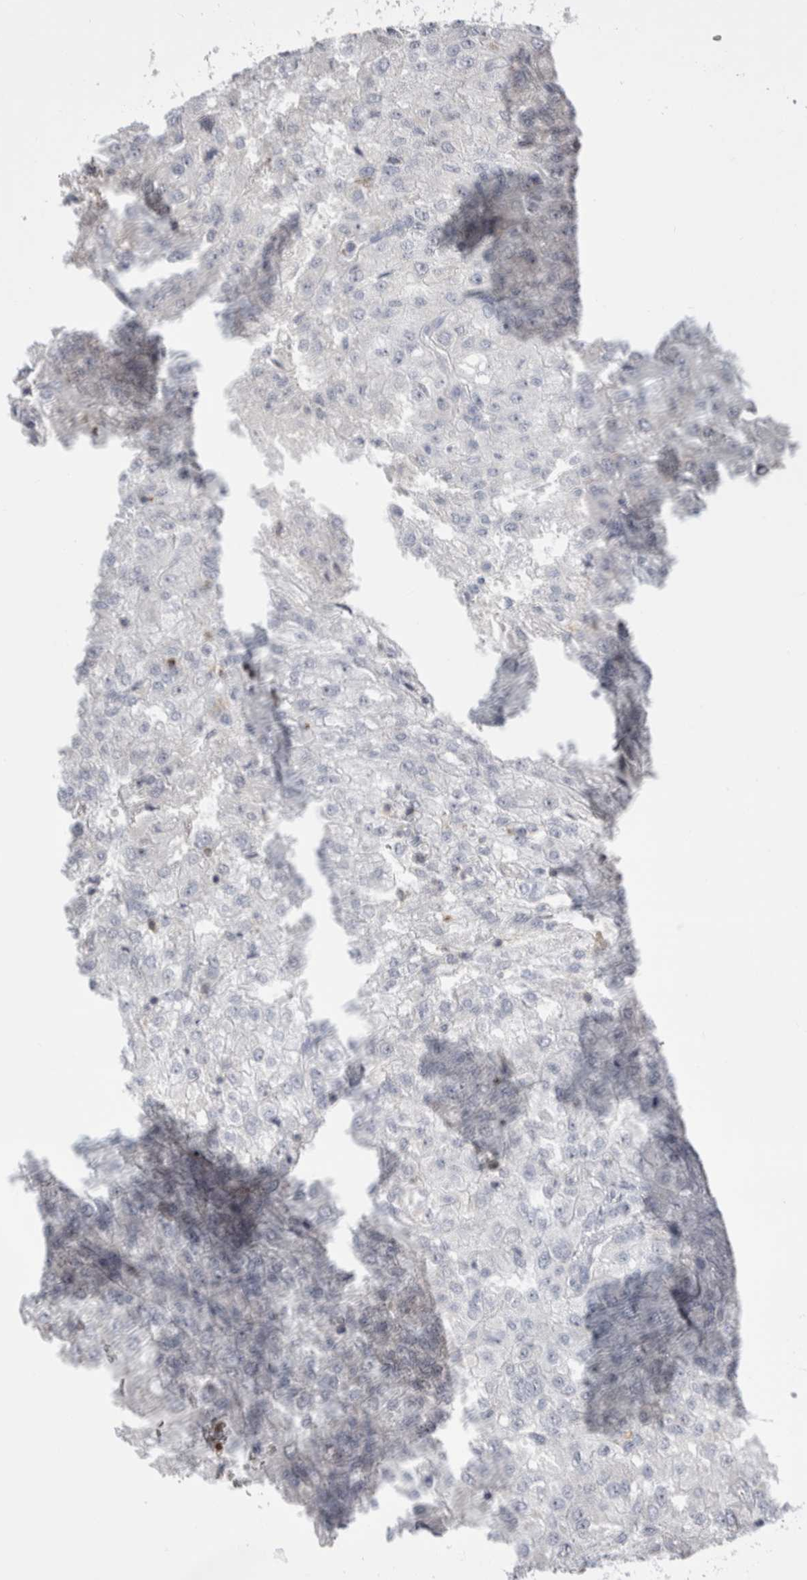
{"staining": {"intensity": "negative", "quantity": "none", "location": "none"}, "tissue": "renal cancer", "cell_type": "Tumor cells", "image_type": "cancer", "snomed": [{"axis": "morphology", "description": "Adenocarcinoma, NOS"}, {"axis": "topography", "description": "Kidney"}], "caption": "Tumor cells are negative for brown protein staining in adenocarcinoma (renal).", "gene": "CEP295NL", "patient": {"sex": "female", "age": 54}}